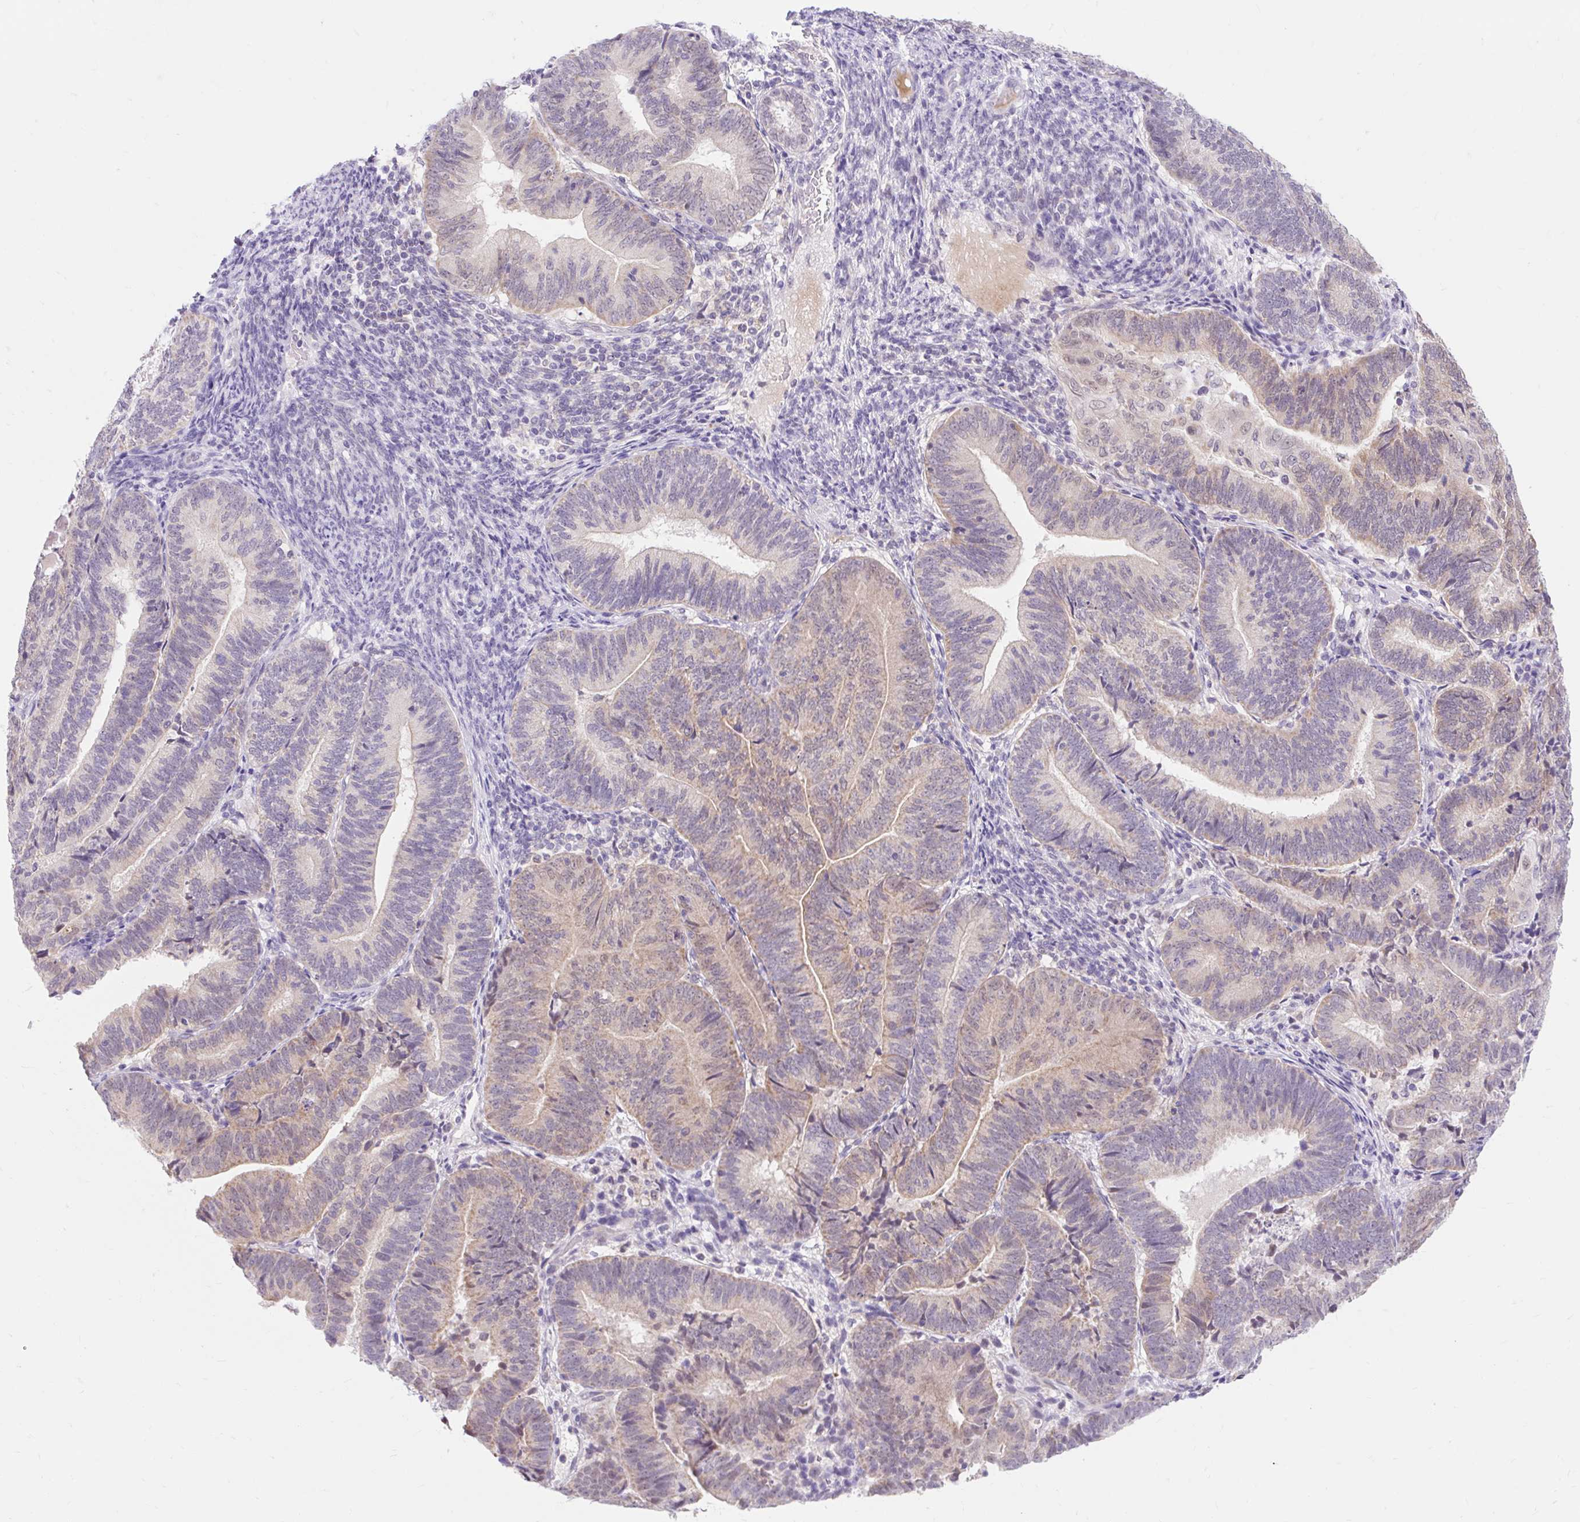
{"staining": {"intensity": "weak", "quantity": "25%-75%", "location": "cytoplasmic/membranous"}, "tissue": "endometrial cancer", "cell_type": "Tumor cells", "image_type": "cancer", "snomed": [{"axis": "morphology", "description": "Adenocarcinoma, NOS"}, {"axis": "topography", "description": "Endometrium"}], "caption": "Endometrial adenocarcinoma stained for a protein displays weak cytoplasmic/membranous positivity in tumor cells.", "gene": "ITPK1", "patient": {"sex": "female", "age": 70}}